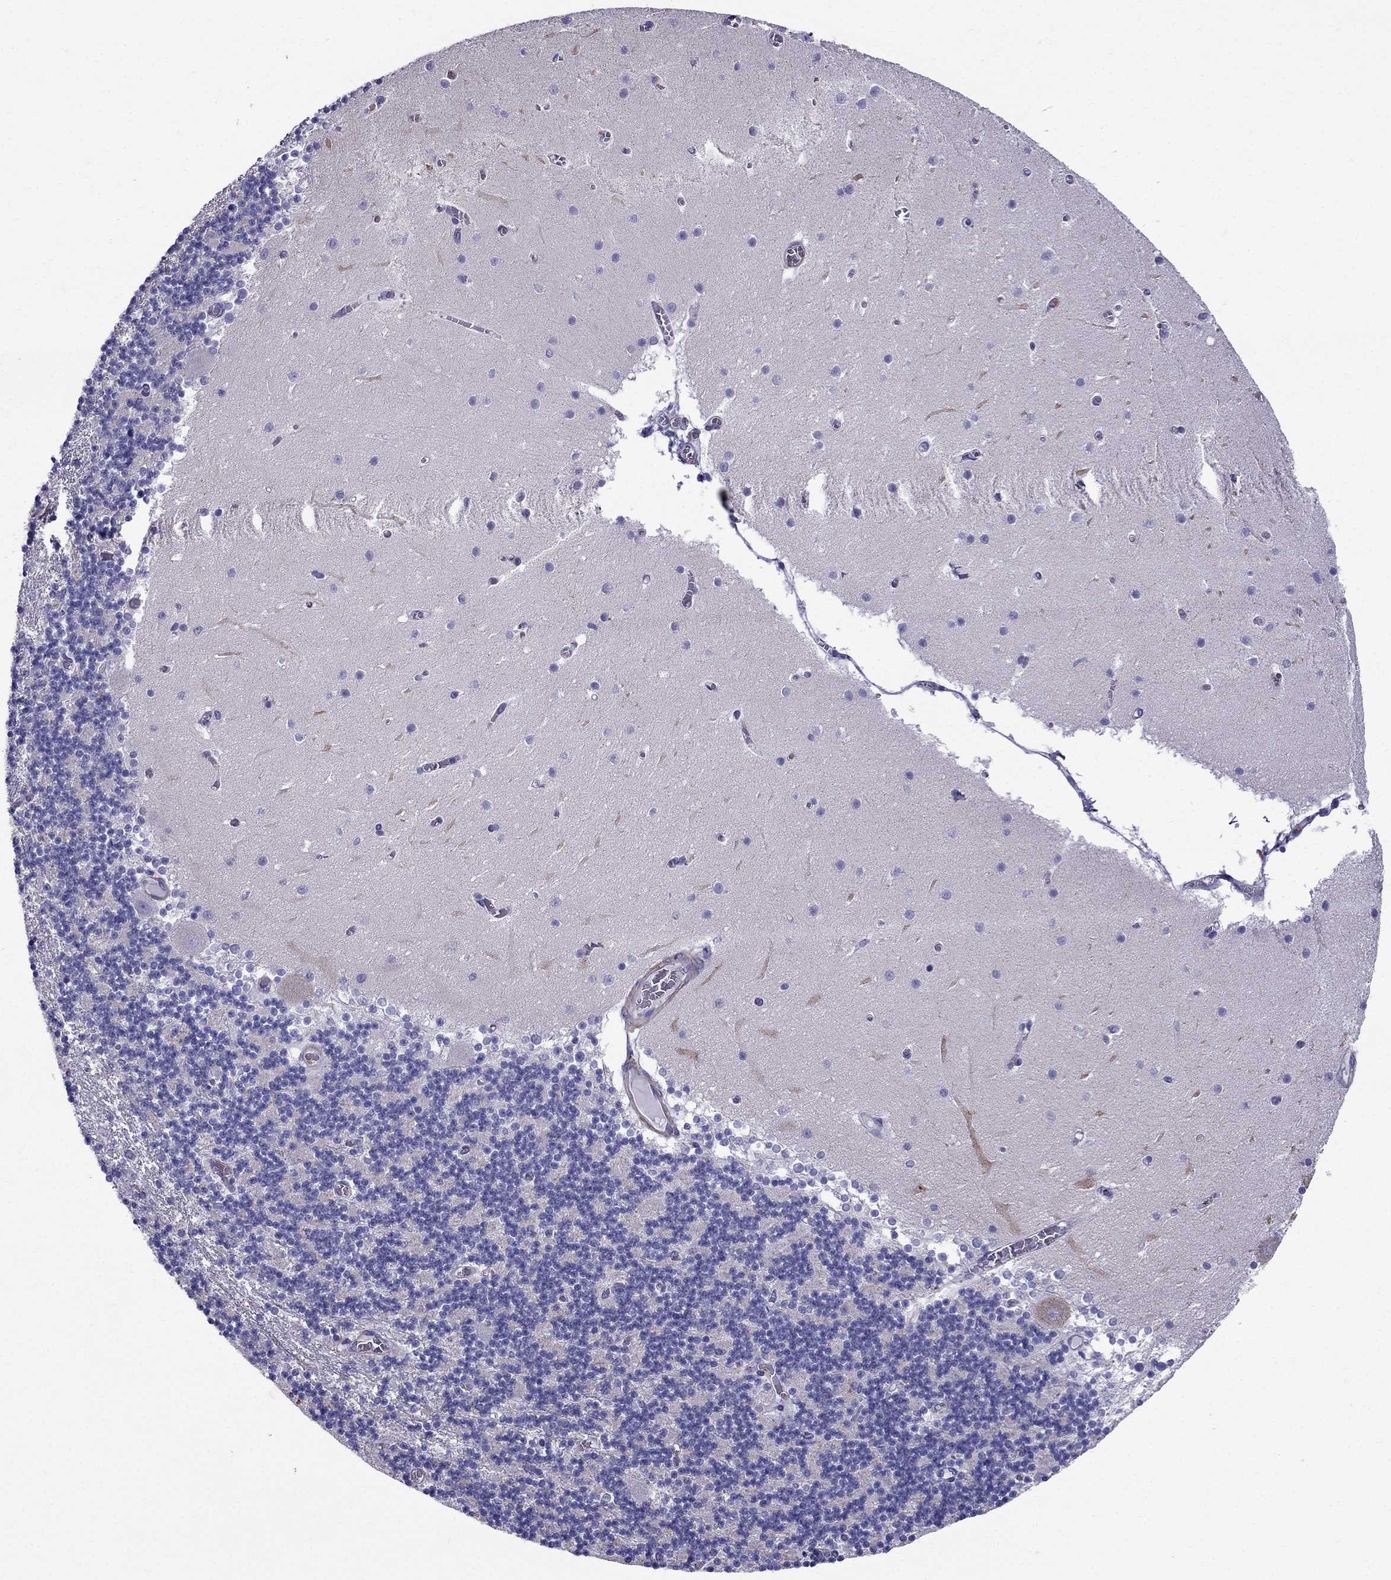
{"staining": {"intensity": "negative", "quantity": "none", "location": "none"}, "tissue": "cerebellum", "cell_type": "Cells in granular layer", "image_type": "normal", "snomed": [{"axis": "morphology", "description": "Normal tissue, NOS"}, {"axis": "topography", "description": "Cerebellum"}], "caption": "Immunohistochemical staining of benign cerebellum shows no significant positivity in cells in granular layer. The staining is performed using DAB brown chromogen with nuclei counter-stained in using hematoxylin.", "gene": "GPR50", "patient": {"sex": "female", "age": 28}}